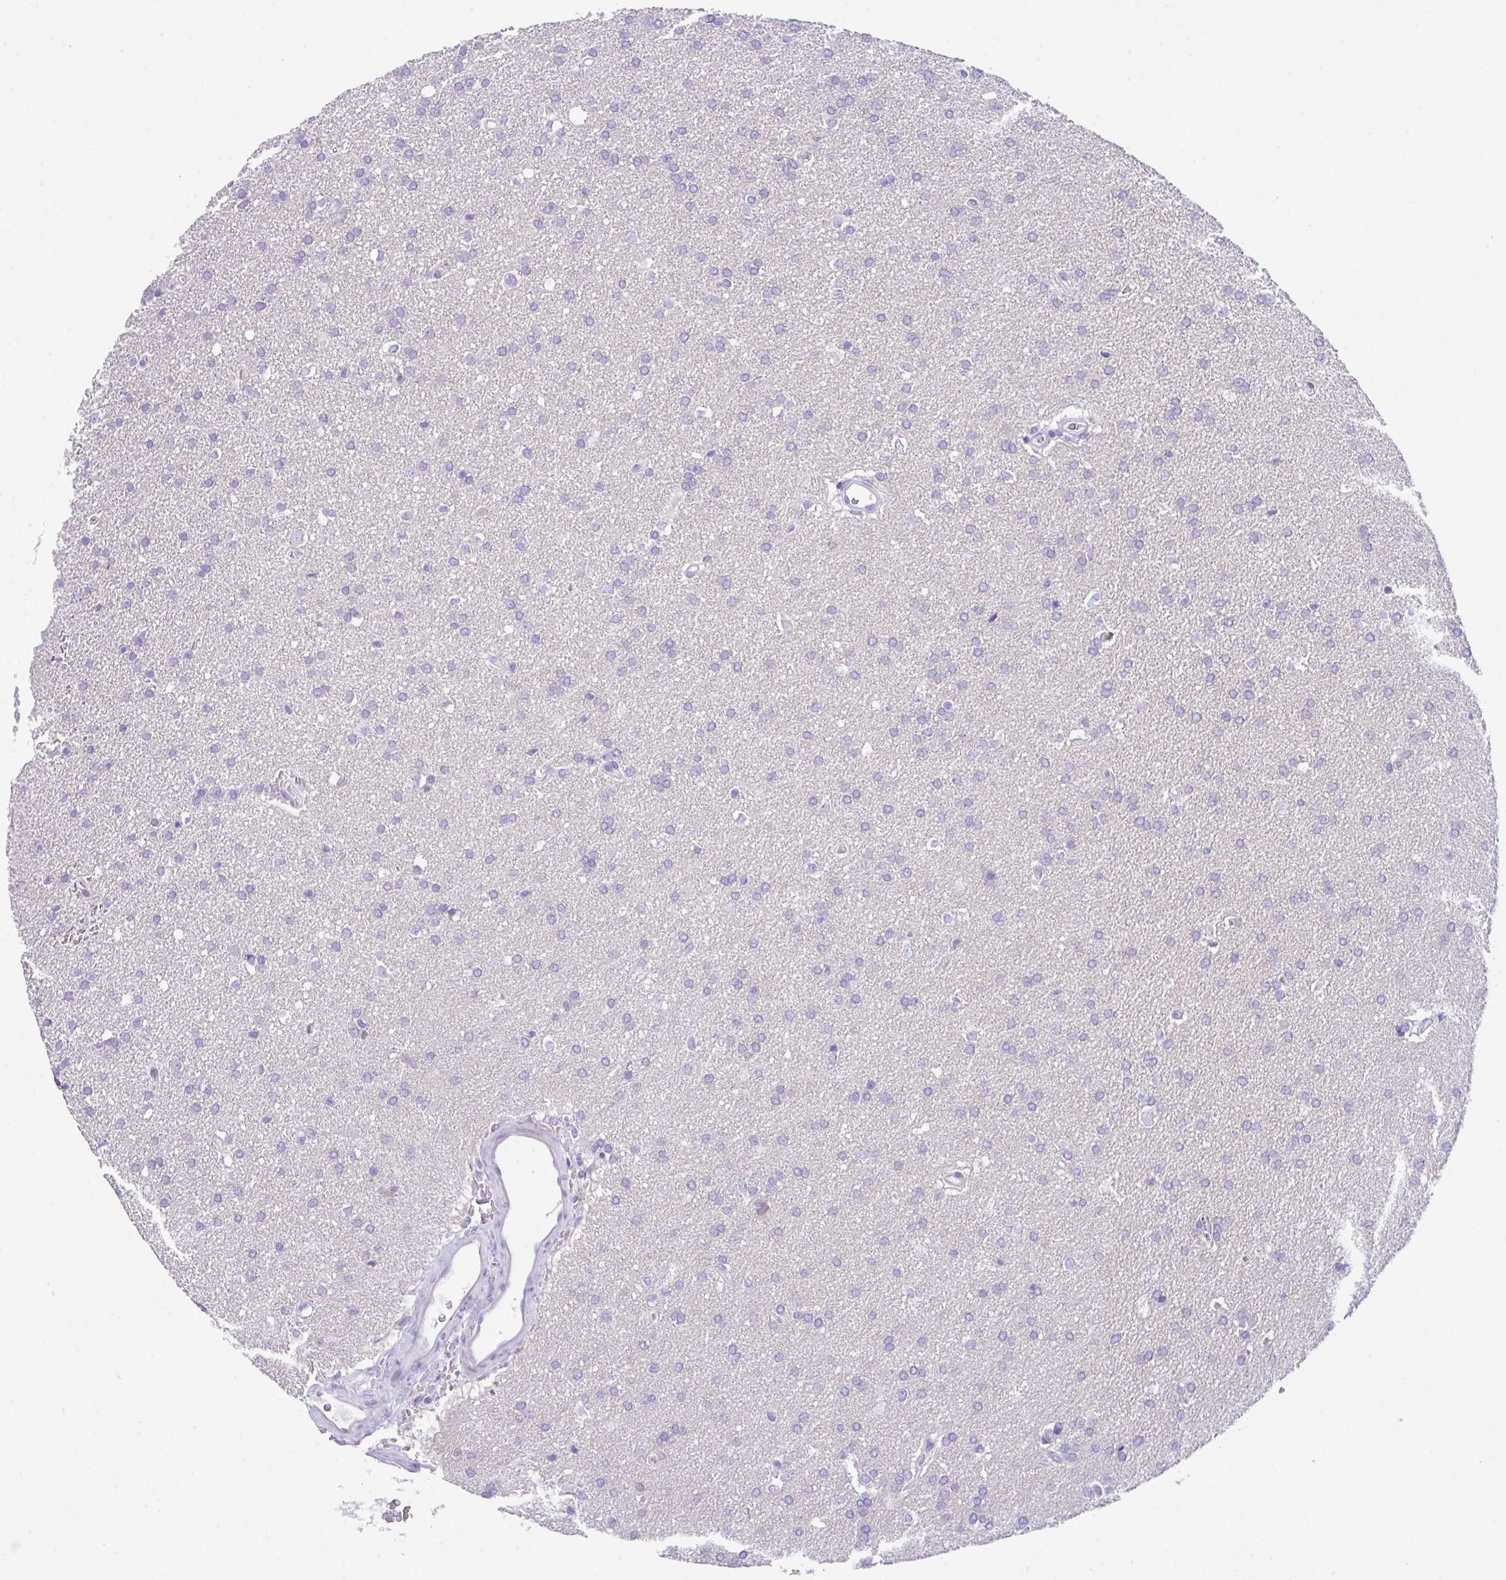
{"staining": {"intensity": "negative", "quantity": "none", "location": "none"}, "tissue": "glioma", "cell_type": "Tumor cells", "image_type": "cancer", "snomed": [{"axis": "morphology", "description": "Glioma, malignant, Low grade"}, {"axis": "topography", "description": "Brain"}], "caption": "Micrograph shows no protein expression in tumor cells of malignant low-grade glioma tissue.", "gene": "SLC16A6", "patient": {"sex": "female", "age": 34}}